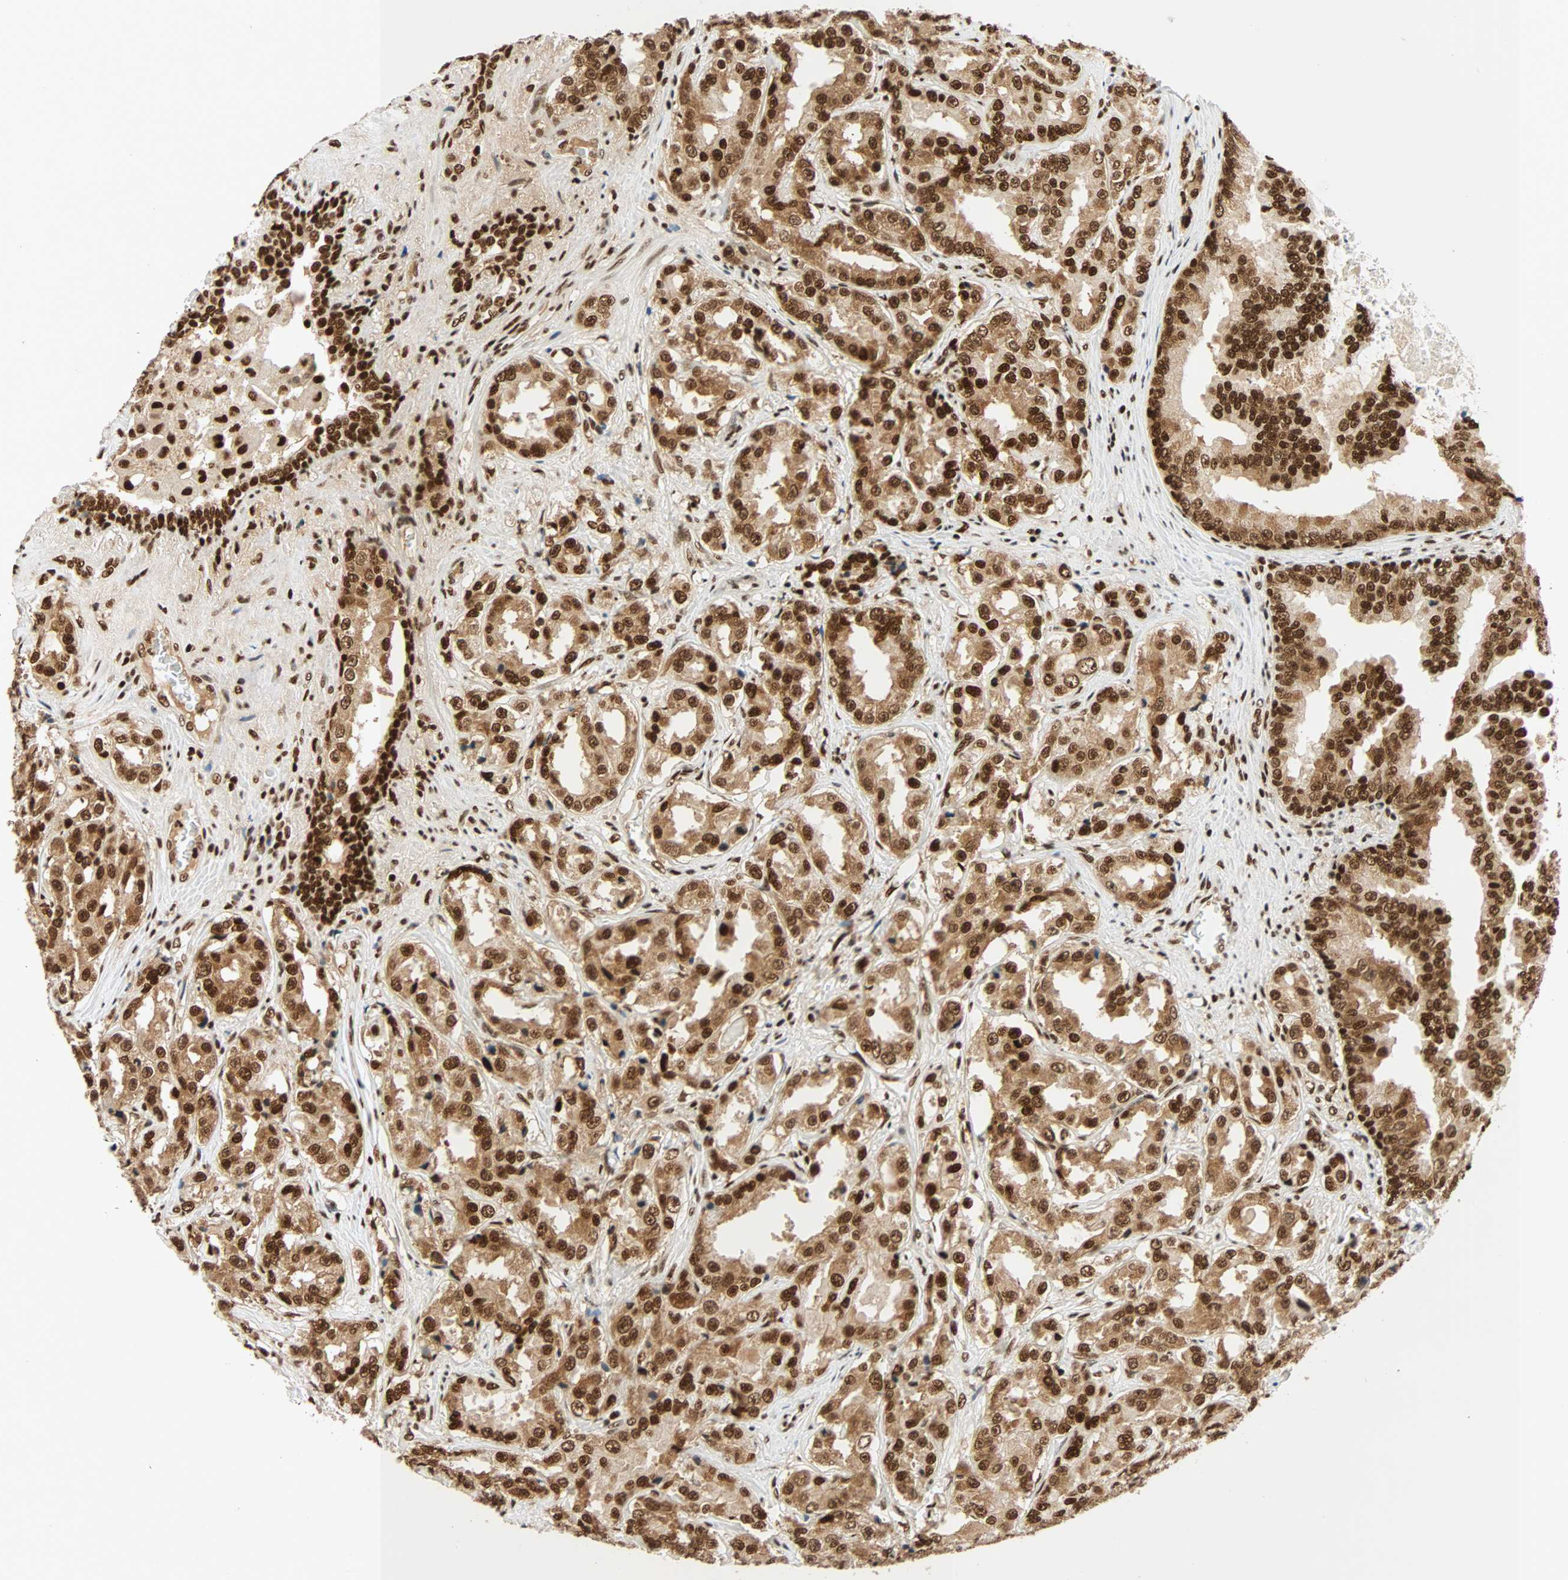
{"staining": {"intensity": "strong", "quantity": ">75%", "location": "cytoplasmic/membranous,nuclear"}, "tissue": "prostate cancer", "cell_type": "Tumor cells", "image_type": "cancer", "snomed": [{"axis": "morphology", "description": "Adenocarcinoma, High grade"}, {"axis": "topography", "description": "Prostate"}], "caption": "Immunohistochemistry histopathology image of high-grade adenocarcinoma (prostate) stained for a protein (brown), which shows high levels of strong cytoplasmic/membranous and nuclear expression in about >75% of tumor cells.", "gene": "CDK12", "patient": {"sex": "male", "age": 73}}